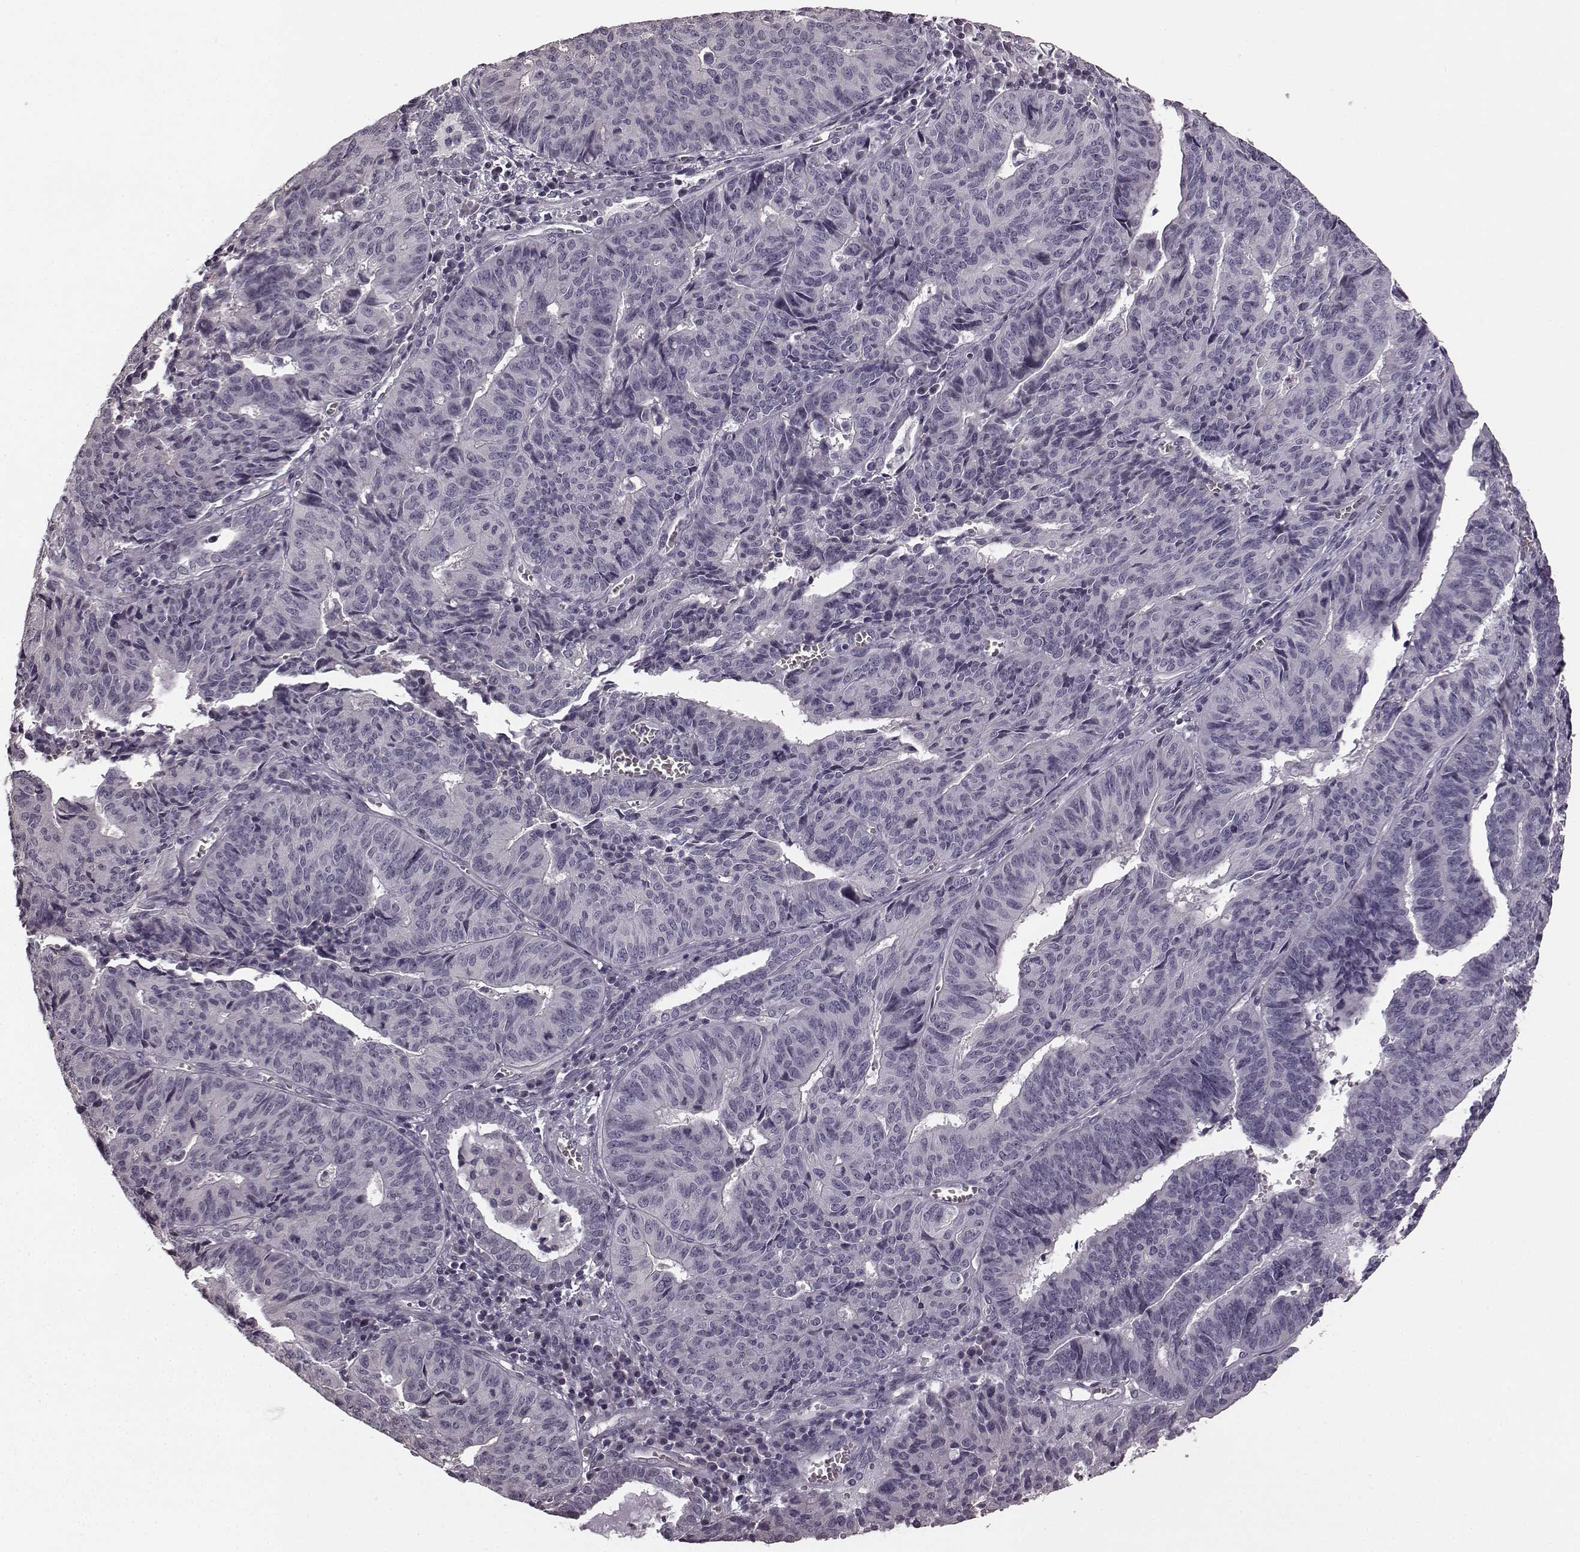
{"staining": {"intensity": "negative", "quantity": "none", "location": "none"}, "tissue": "endometrial cancer", "cell_type": "Tumor cells", "image_type": "cancer", "snomed": [{"axis": "morphology", "description": "Adenocarcinoma, NOS"}, {"axis": "topography", "description": "Endometrium"}], "caption": "An image of endometrial cancer stained for a protein reveals no brown staining in tumor cells.", "gene": "RIT2", "patient": {"sex": "female", "age": 65}}